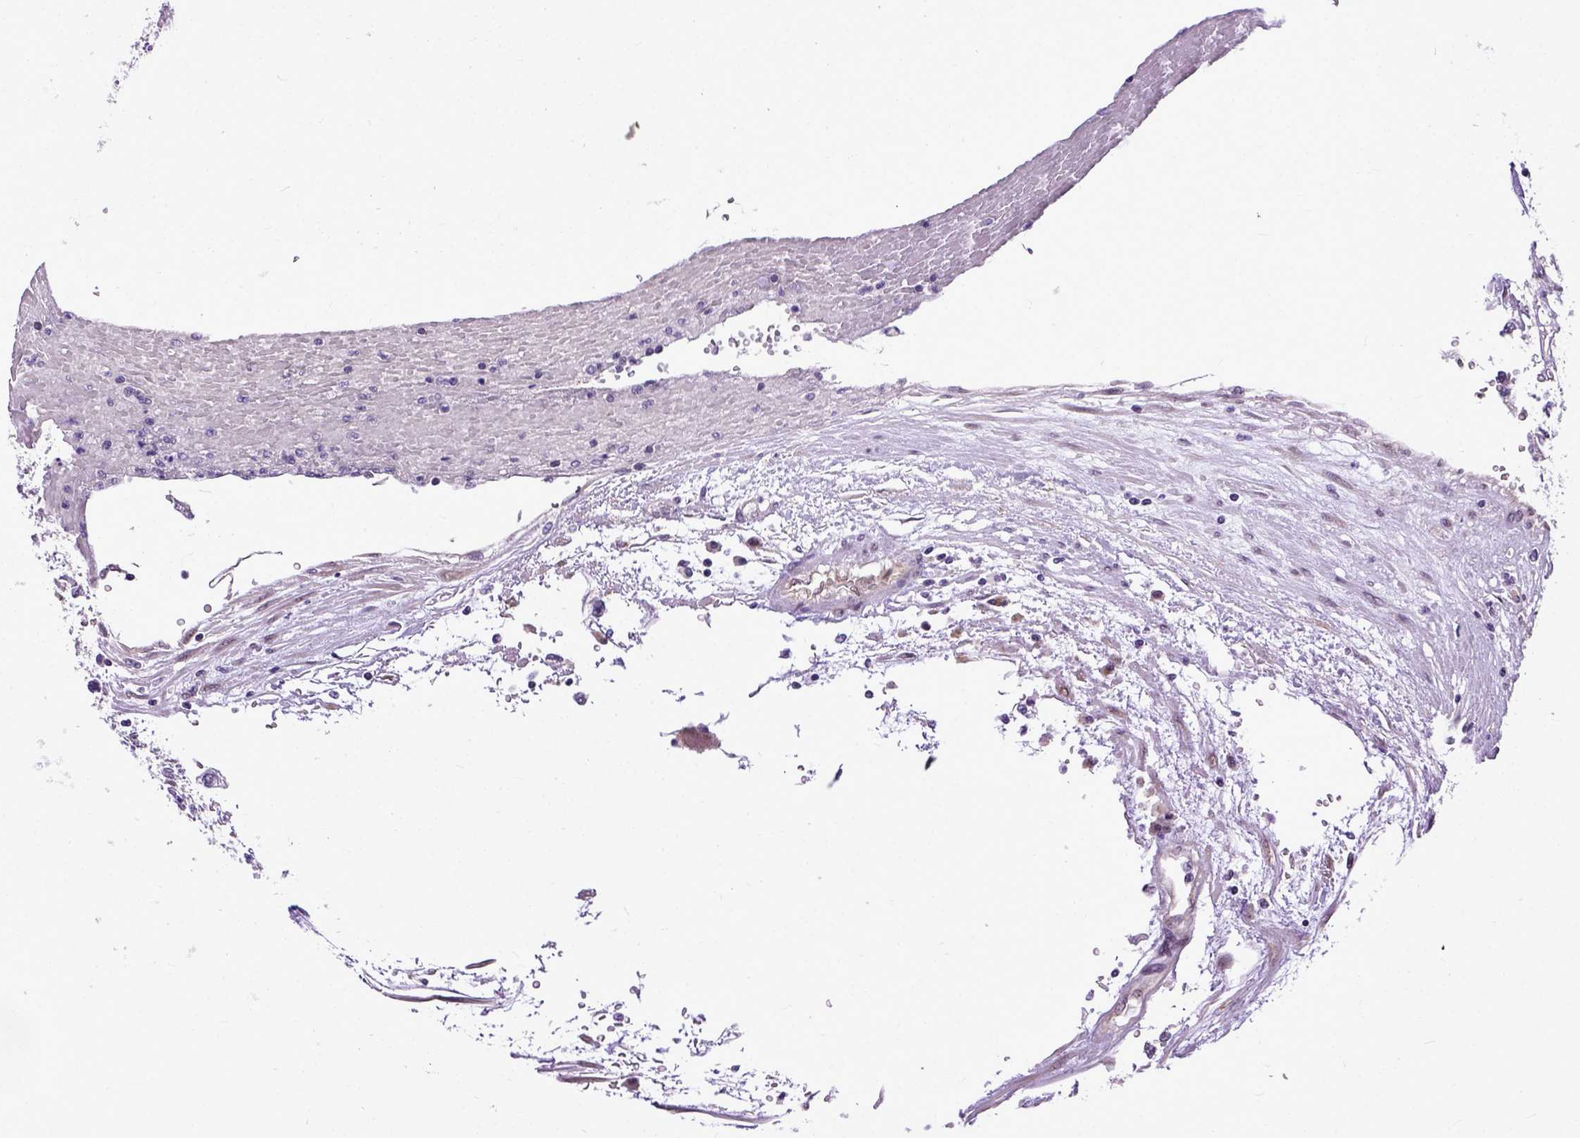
{"staining": {"intensity": "negative", "quantity": "none", "location": "none"}, "tissue": "renal cancer", "cell_type": "Tumor cells", "image_type": "cancer", "snomed": [{"axis": "morphology", "description": "Adenocarcinoma, NOS"}, {"axis": "topography", "description": "Kidney"}], "caption": "The micrograph shows no staining of tumor cells in adenocarcinoma (renal).", "gene": "UBA3", "patient": {"sex": "female", "age": 59}}